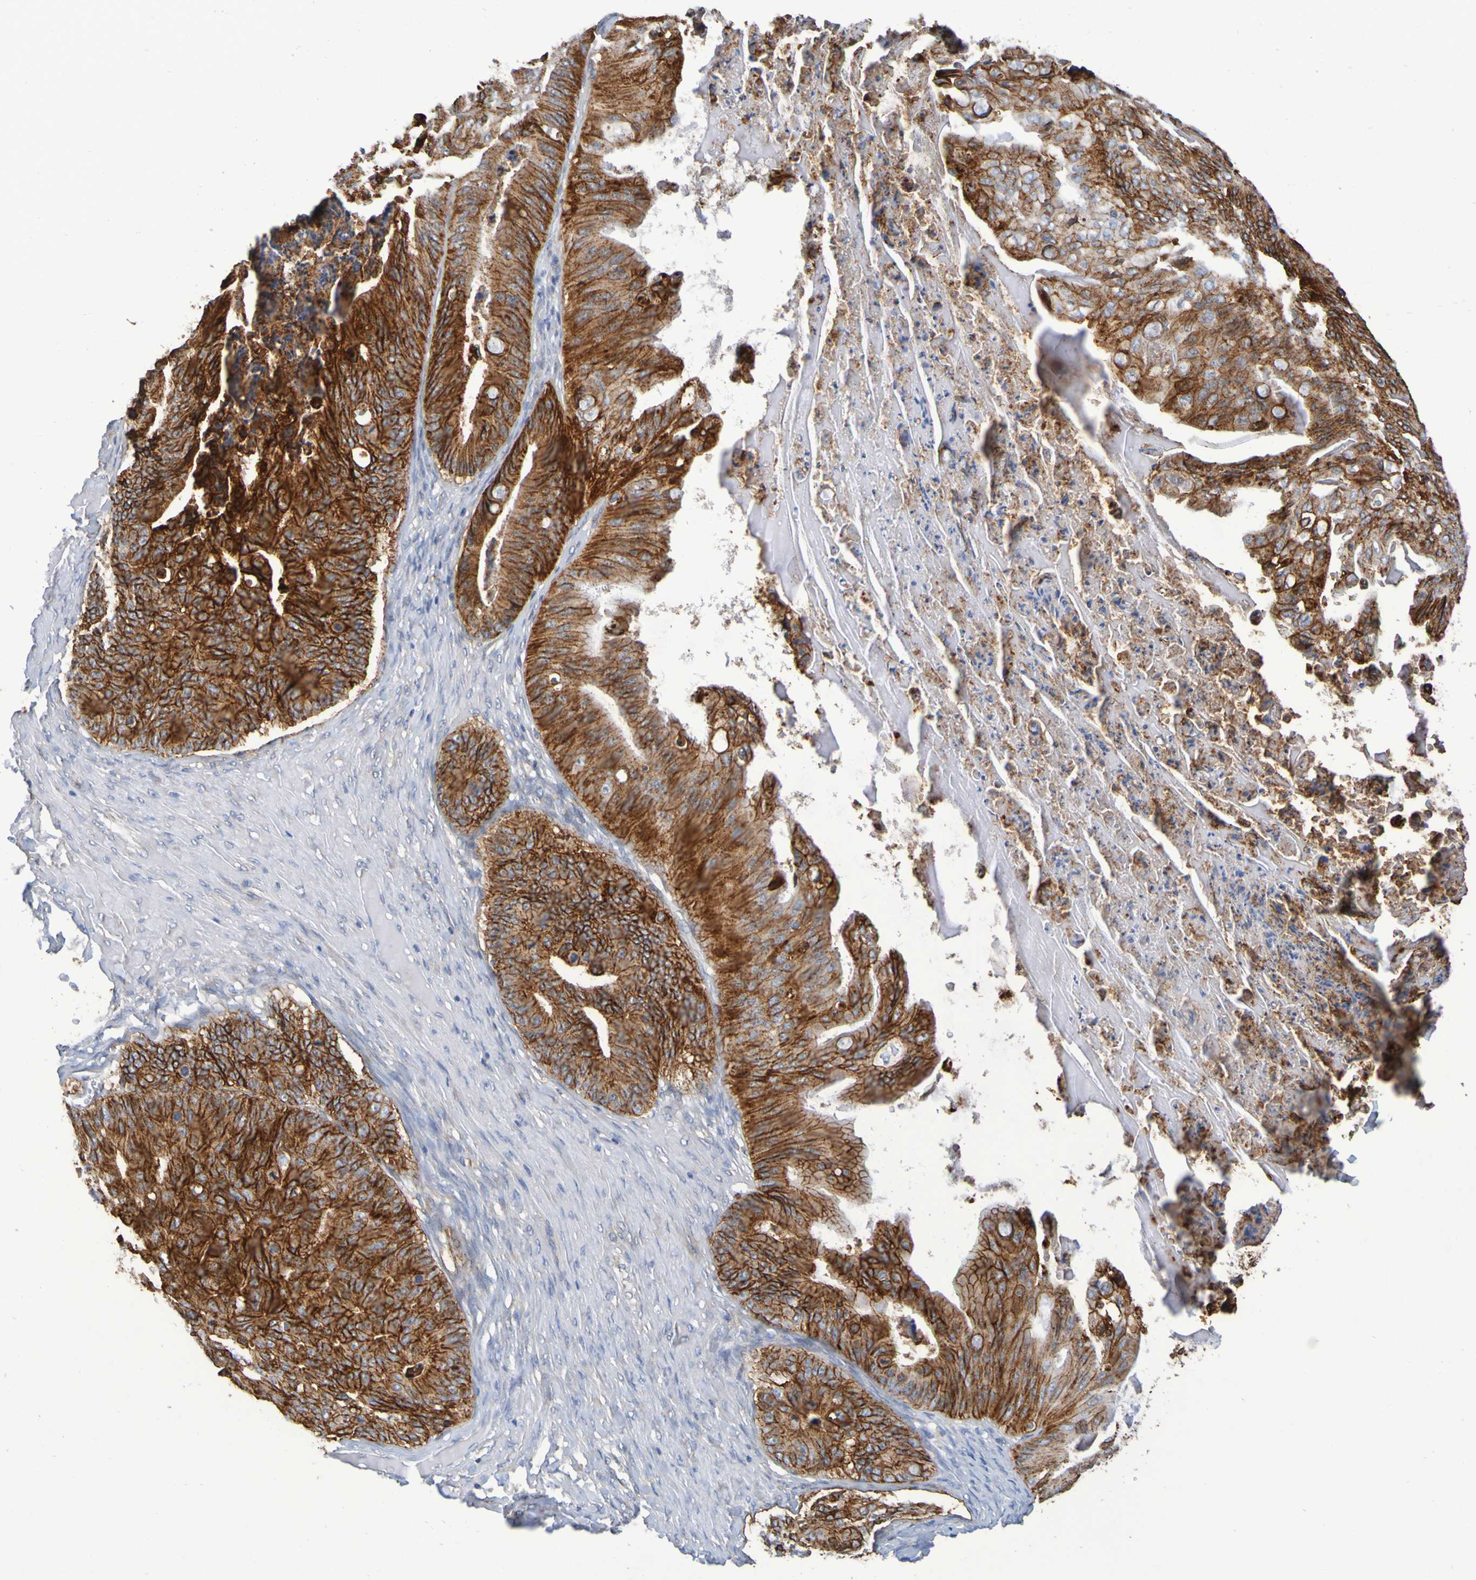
{"staining": {"intensity": "strong", "quantity": ">75%", "location": "cytoplasmic/membranous"}, "tissue": "ovarian cancer", "cell_type": "Tumor cells", "image_type": "cancer", "snomed": [{"axis": "morphology", "description": "Cystadenocarcinoma, mucinous, NOS"}, {"axis": "topography", "description": "Ovary"}], "caption": "This image exhibits mucinous cystadenocarcinoma (ovarian) stained with immunohistochemistry (IHC) to label a protein in brown. The cytoplasmic/membranous of tumor cells show strong positivity for the protein. Nuclei are counter-stained blue.", "gene": "CLDN18", "patient": {"sex": "female", "age": 37}}